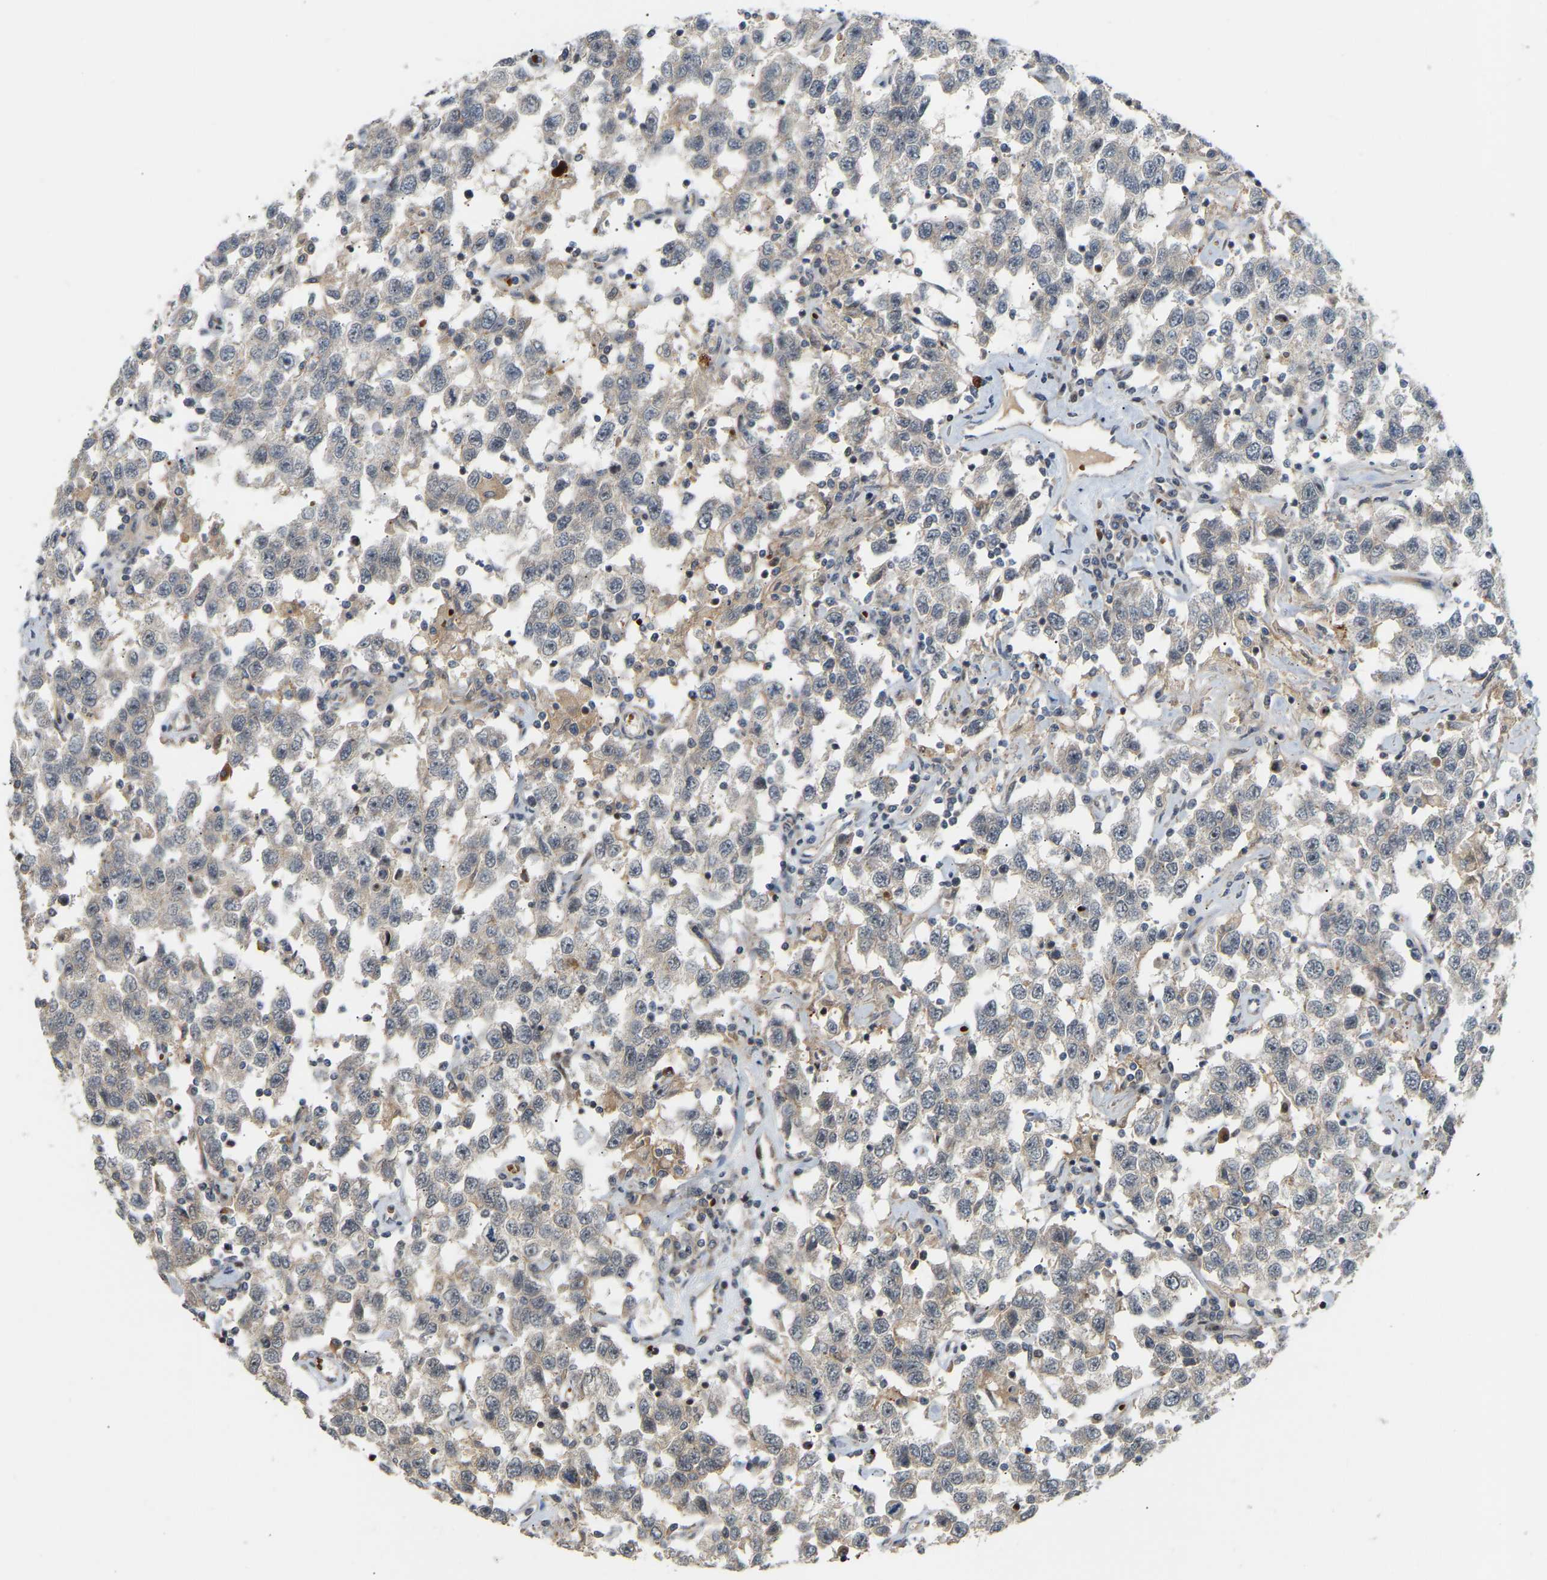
{"staining": {"intensity": "weak", "quantity": "<25%", "location": "cytoplasmic/membranous"}, "tissue": "testis cancer", "cell_type": "Tumor cells", "image_type": "cancer", "snomed": [{"axis": "morphology", "description": "Seminoma, NOS"}, {"axis": "topography", "description": "Testis"}], "caption": "A micrograph of human testis cancer is negative for staining in tumor cells.", "gene": "POGLUT2", "patient": {"sex": "male", "age": 41}}